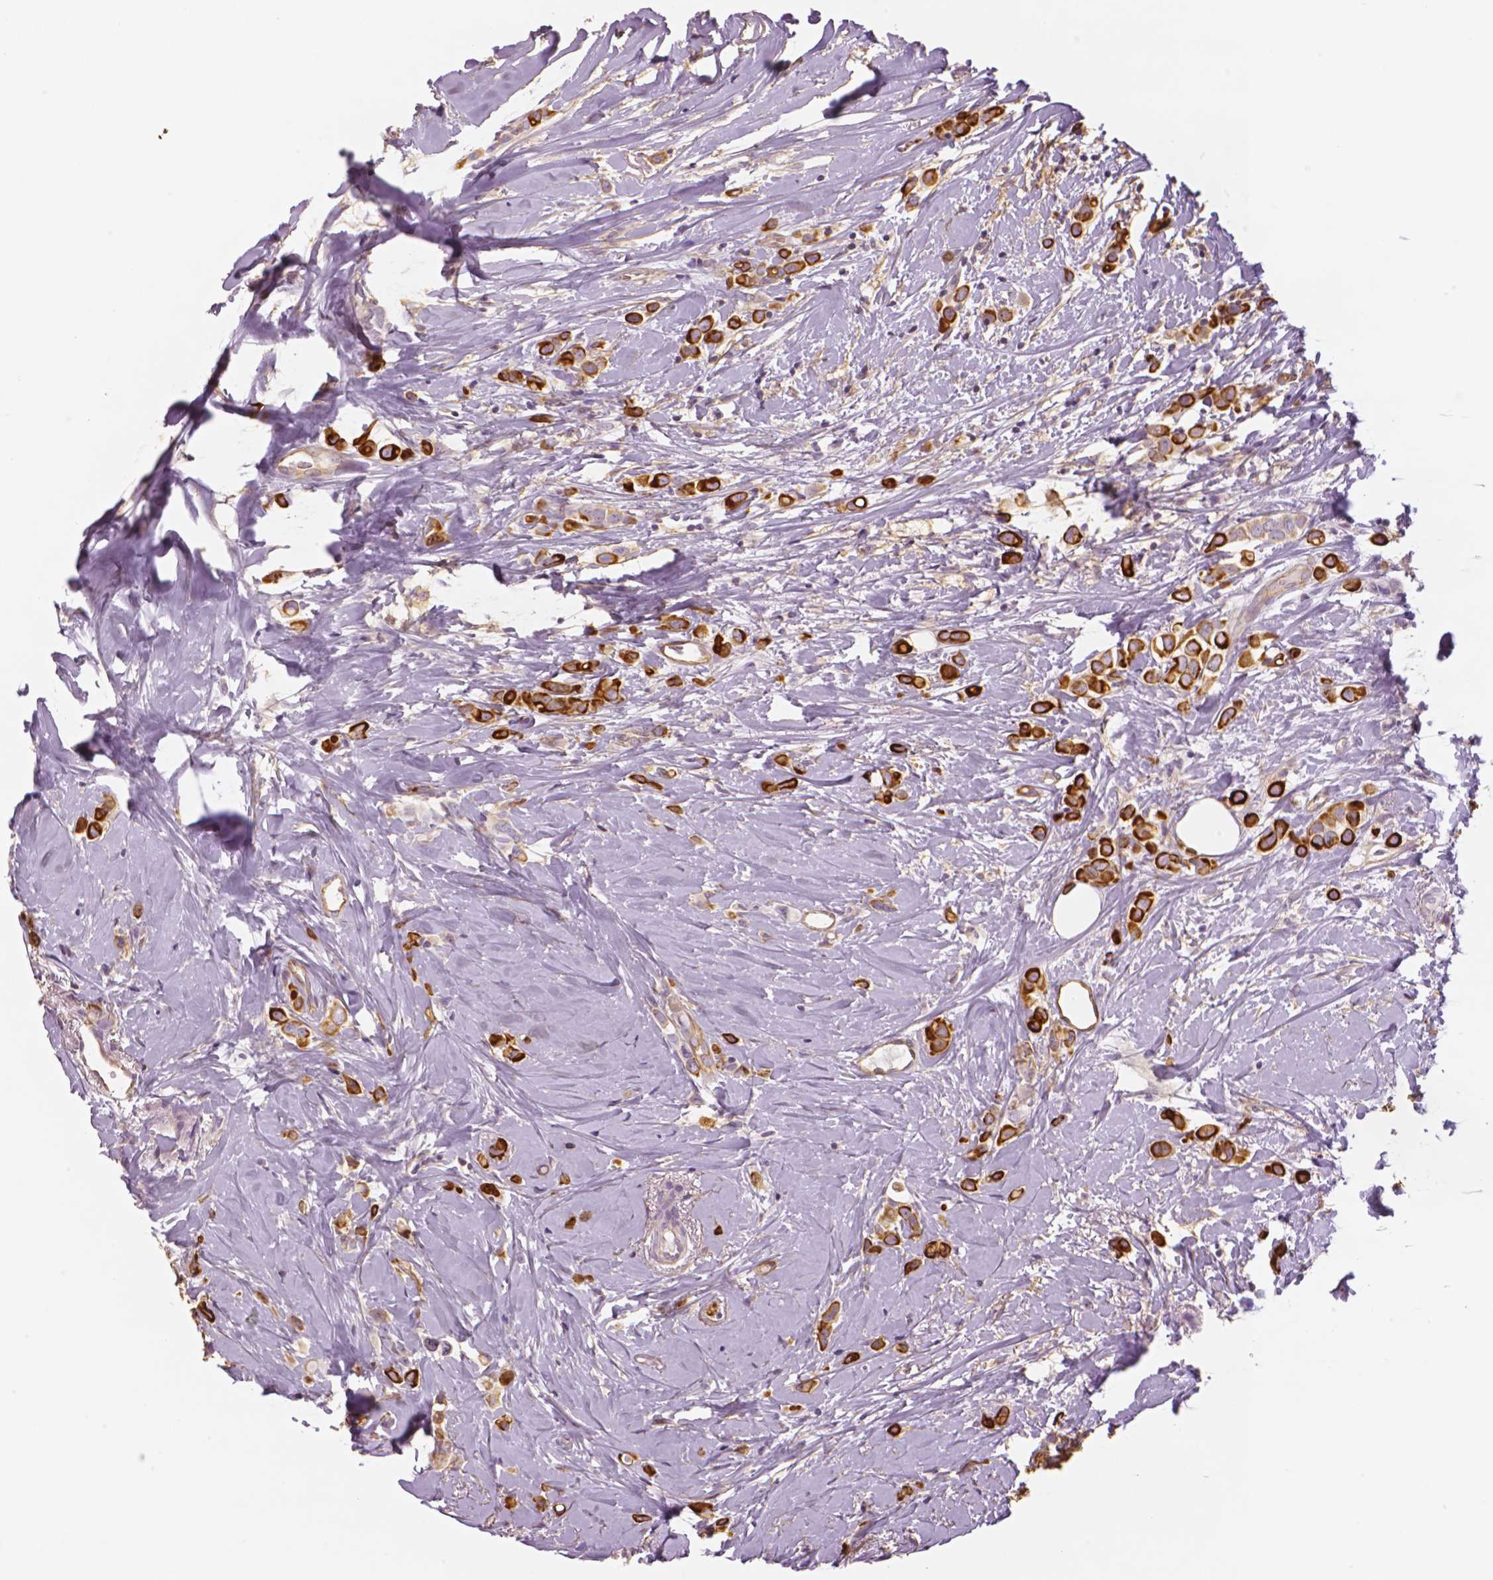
{"staining": {"intensity": "strong", "quantity": ">75%", "location": "cytoplasmic/membranous"}, "tissue": "breast cancer", "cell_type": "Tumor cells", "image_type": "cancer", "snomed": [{"axis": "morphology", "description": "Lobular carcinoma"}, {"axis": "topography", "description": "Breast"}], "caption": "Protein expression by immunohistochemistry (IHC) shows strong cytoplasmic/membranous expression in approximately >75% of tumor cells in breast cancer. (DAB = brown stain, brightfield microscopy at high magnification).", "gene": "MKI67", "patient": {"sex": "female", "age": 66}}